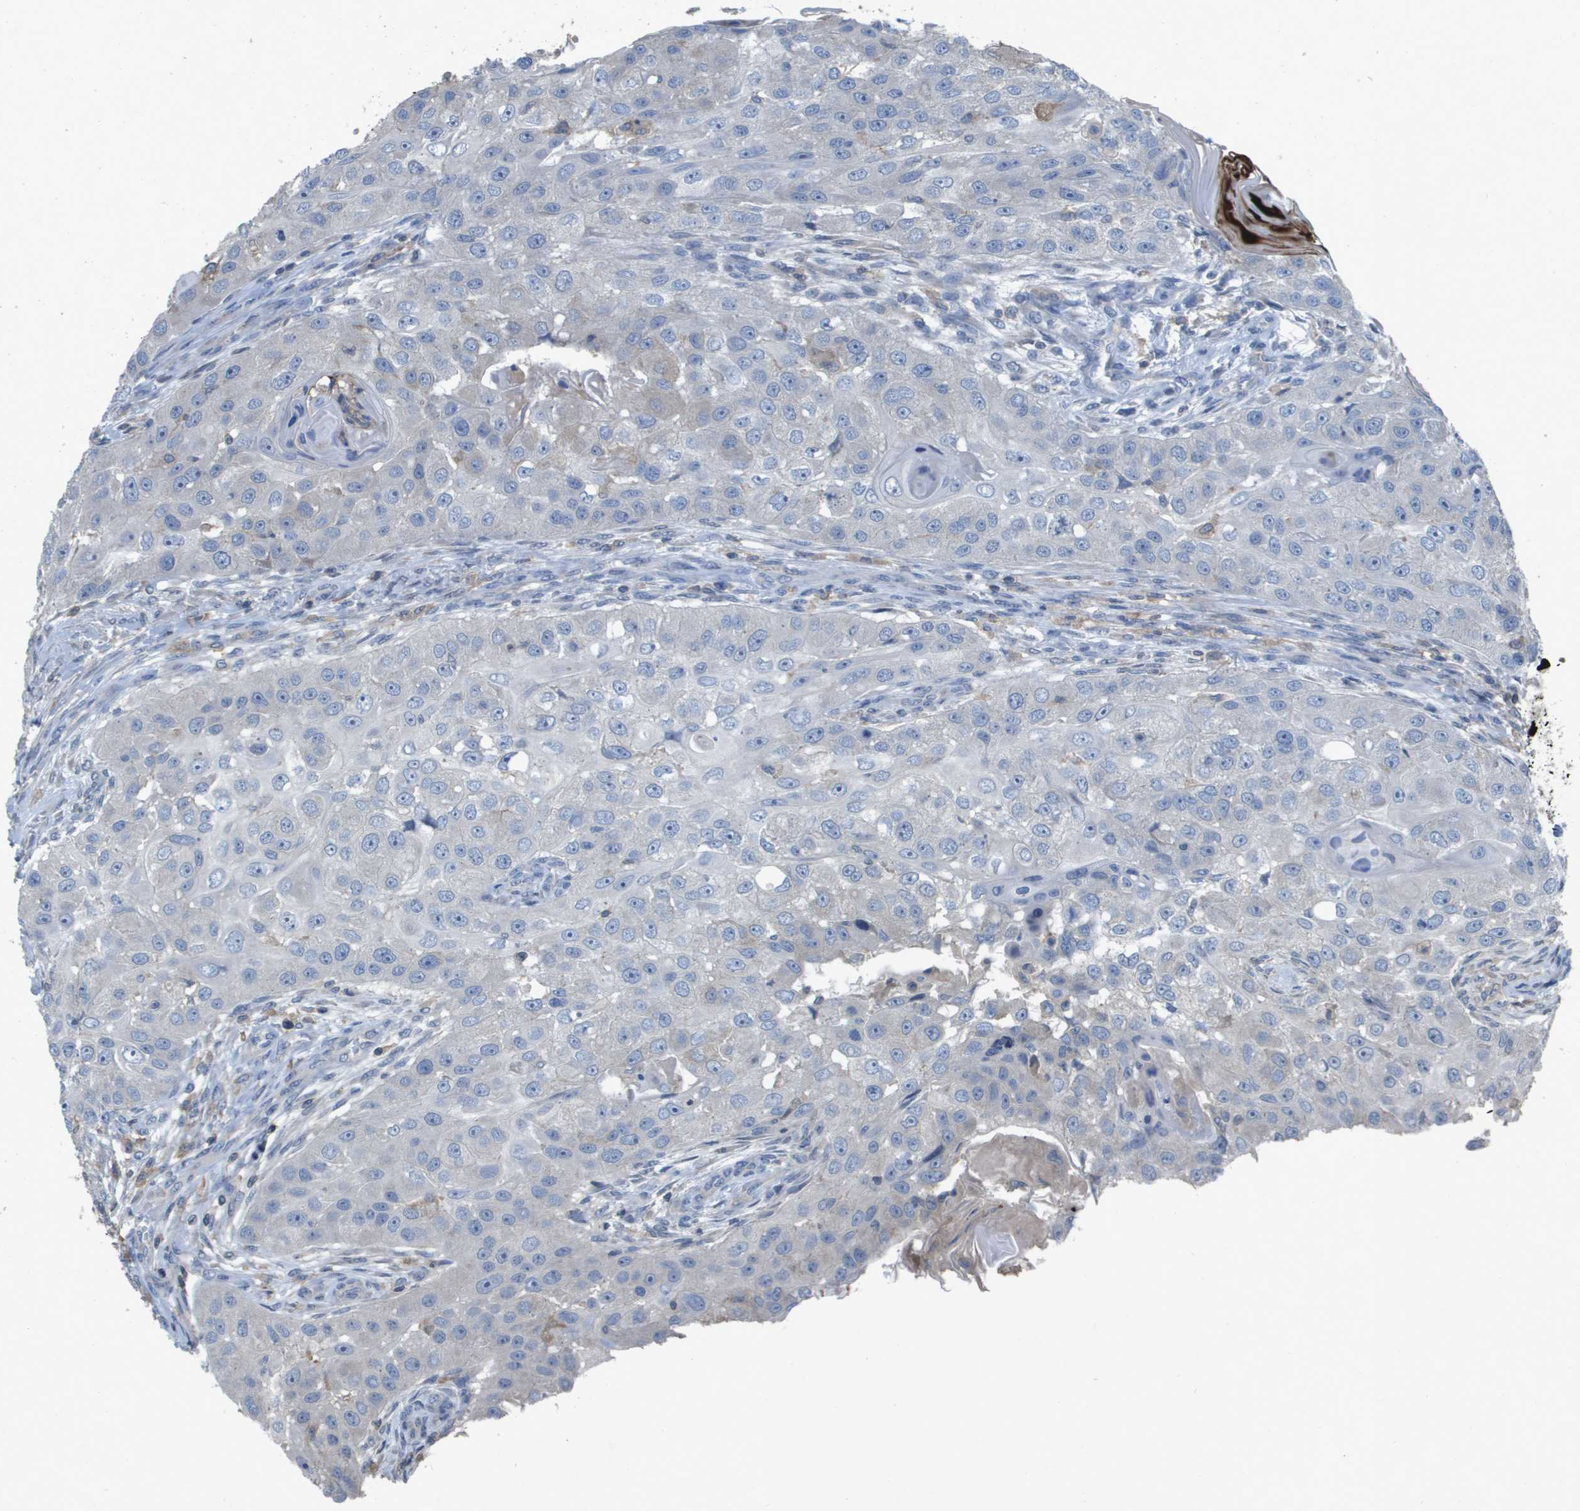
{"staining": {"intensity": "negative", "quantity": "none", "location": "none"}, "tissue": "head and neck cancer", "cell_type": "Tumor cells", "image_type": "cancer", "snomed": [{"axis": "morphology", "description": "Normal tissue, NOS"}, {"axis": "morphology", "description": "Squamous cell carcinoma, NOS"}, {"axis": "topography", "description": "Skeletal muscle"}, {"axis": "topography", "description": "Head-Neck"}], "caption": "A micrograph of squamous cell carcinoma (head and neck) stained for a protein shows no brown staining in tumor cells.", "gene": "CLCA4", "patient": {"sex": "male", "age": 51}}